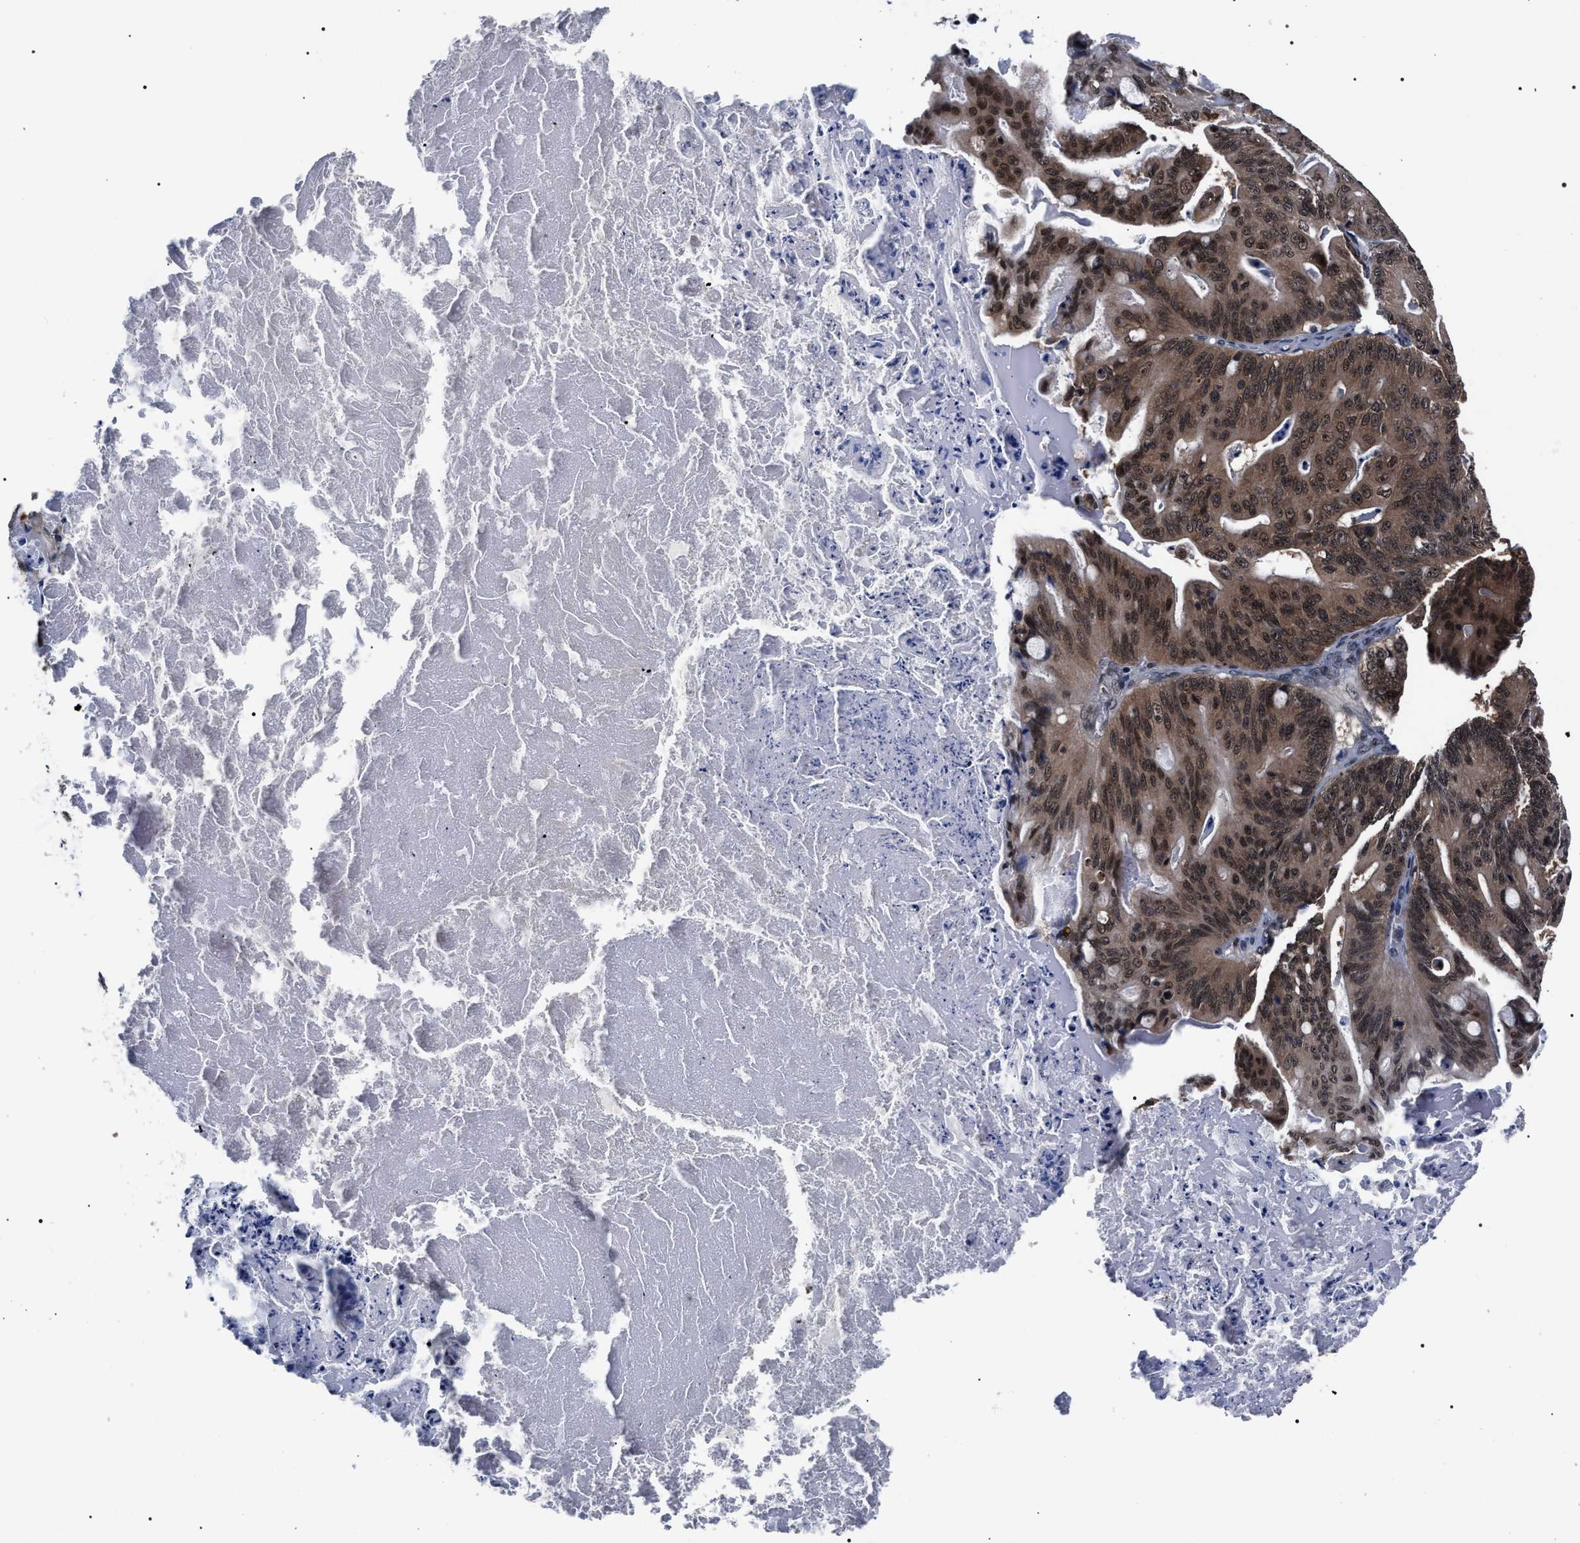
{"staining": {"intensity": "moderate", "quantity": ">75%", "location": "cytoplasmic/membranous,nuclear"}, "tissue": "ovarian cancer", "cell_type": "Tumor cells", "image_type": "cancer", "snomed": [{"axis": "morphology", "description": "Cystadenocarcinoma, mucinous, NOS"}, {"axis": "topography", "description": "Ovary"}], "caption": "Moderate cytoplasmic/membranous and nuclear expression is appreciated in approximately >75% of tumor cells in ovarian mucinous cystadenocarcinoma. (Brightfield microscopy of DAB IHC at high magnification).", "gene": "CSNK2A1", "patient": {"sex": "female", "age": 36}}